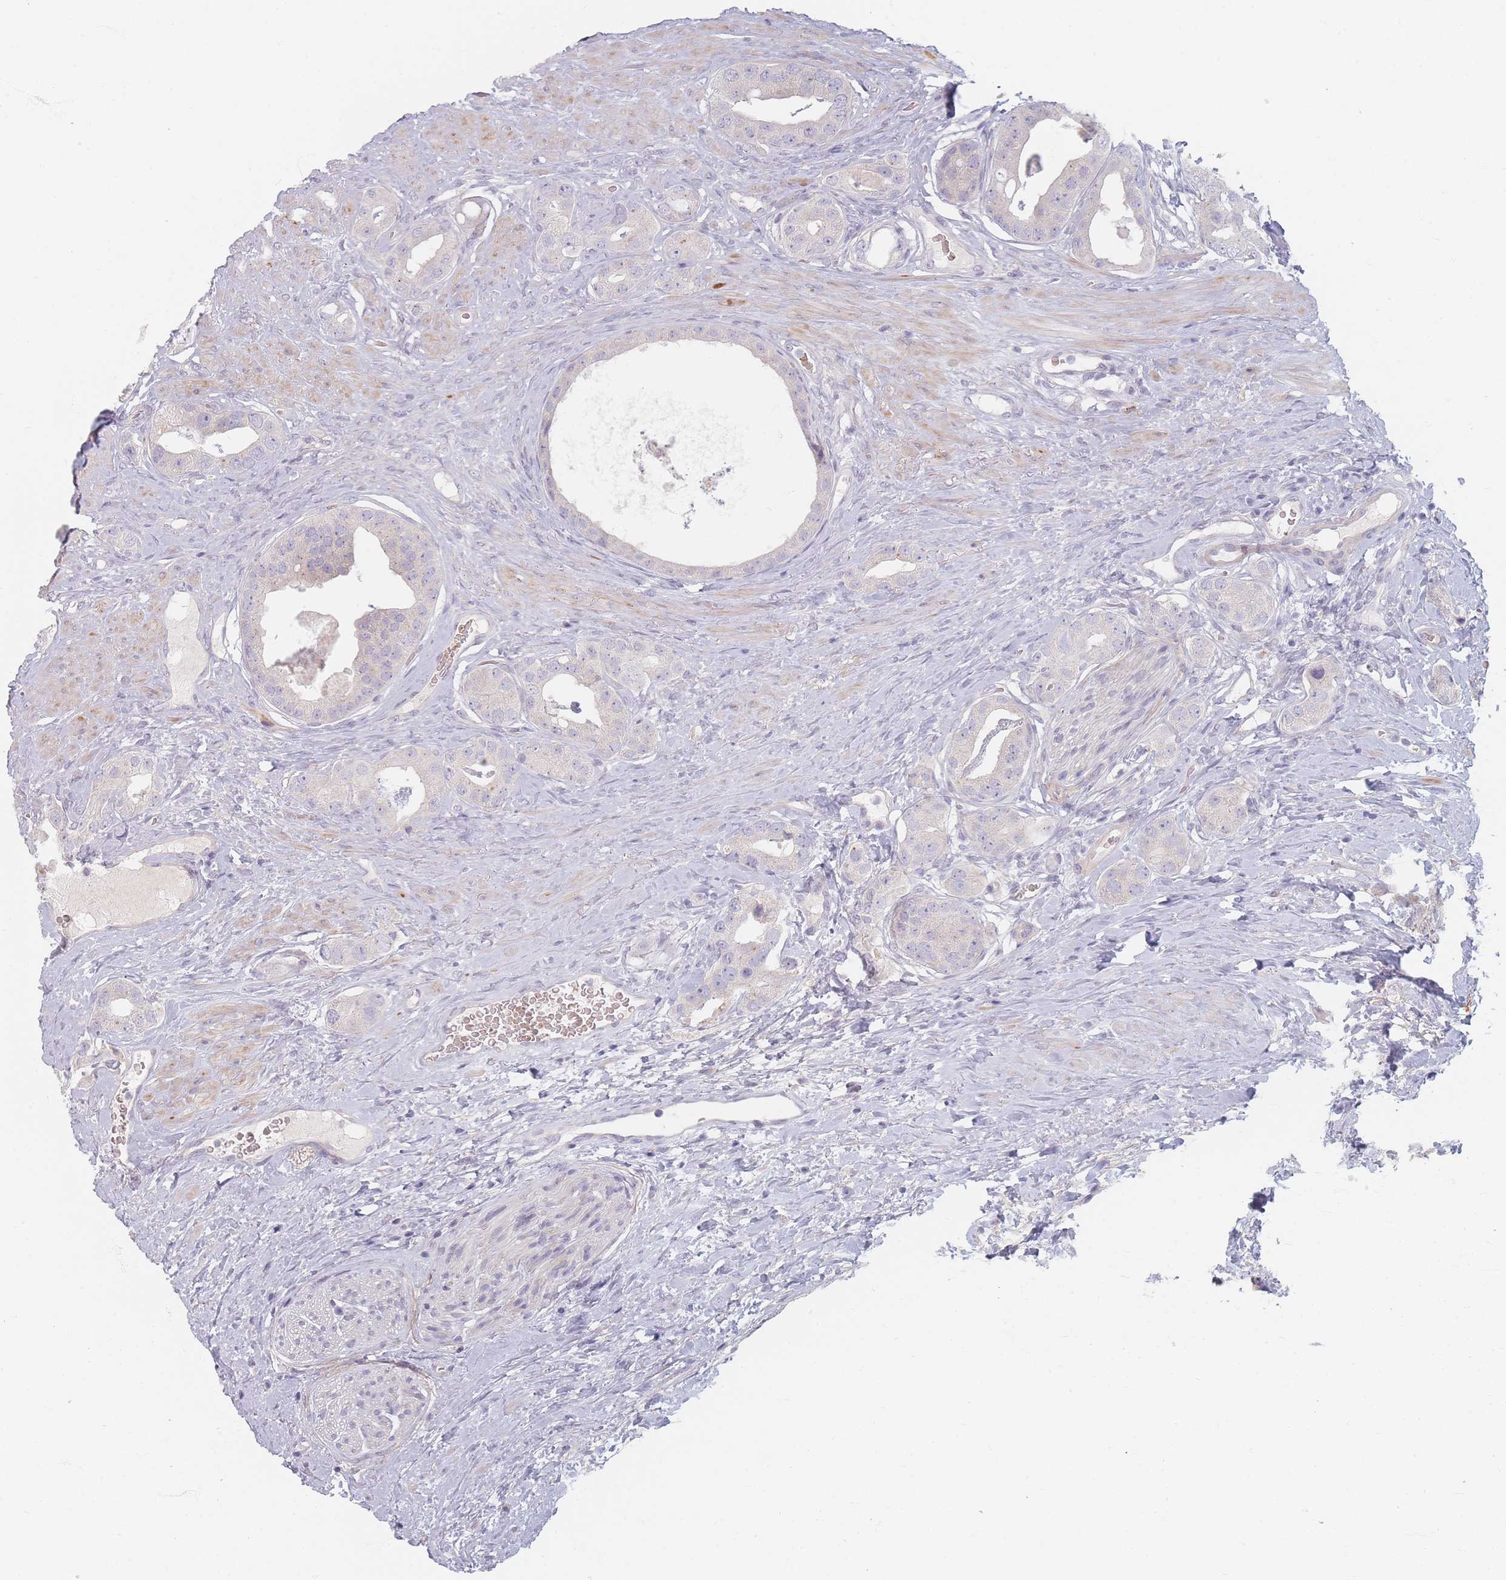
{"staining": {"intensity": "negative", "quantity": "none", "location": "none"}, "tissue": "prostate cancer", "cell_type": "Tumor cells", "image_type": "cancer", "snomed": [{"axis": "morphology", "description": "Adenocarcinoma, High grade"}, {"axis": "topography", "description": "Prostate"}], "caption": "A high-resolution histopathology image shows IHC staining of prostate cancer, which displays no significant expression in tumor cells. The staining was performed using DAB to visualize the protein expression in brown, while the nuclei were stained in blue with hematoxylin (Magnification: 20x).", "gene": "TMOD1", "patient": {"sex": "male", "age": 63}}